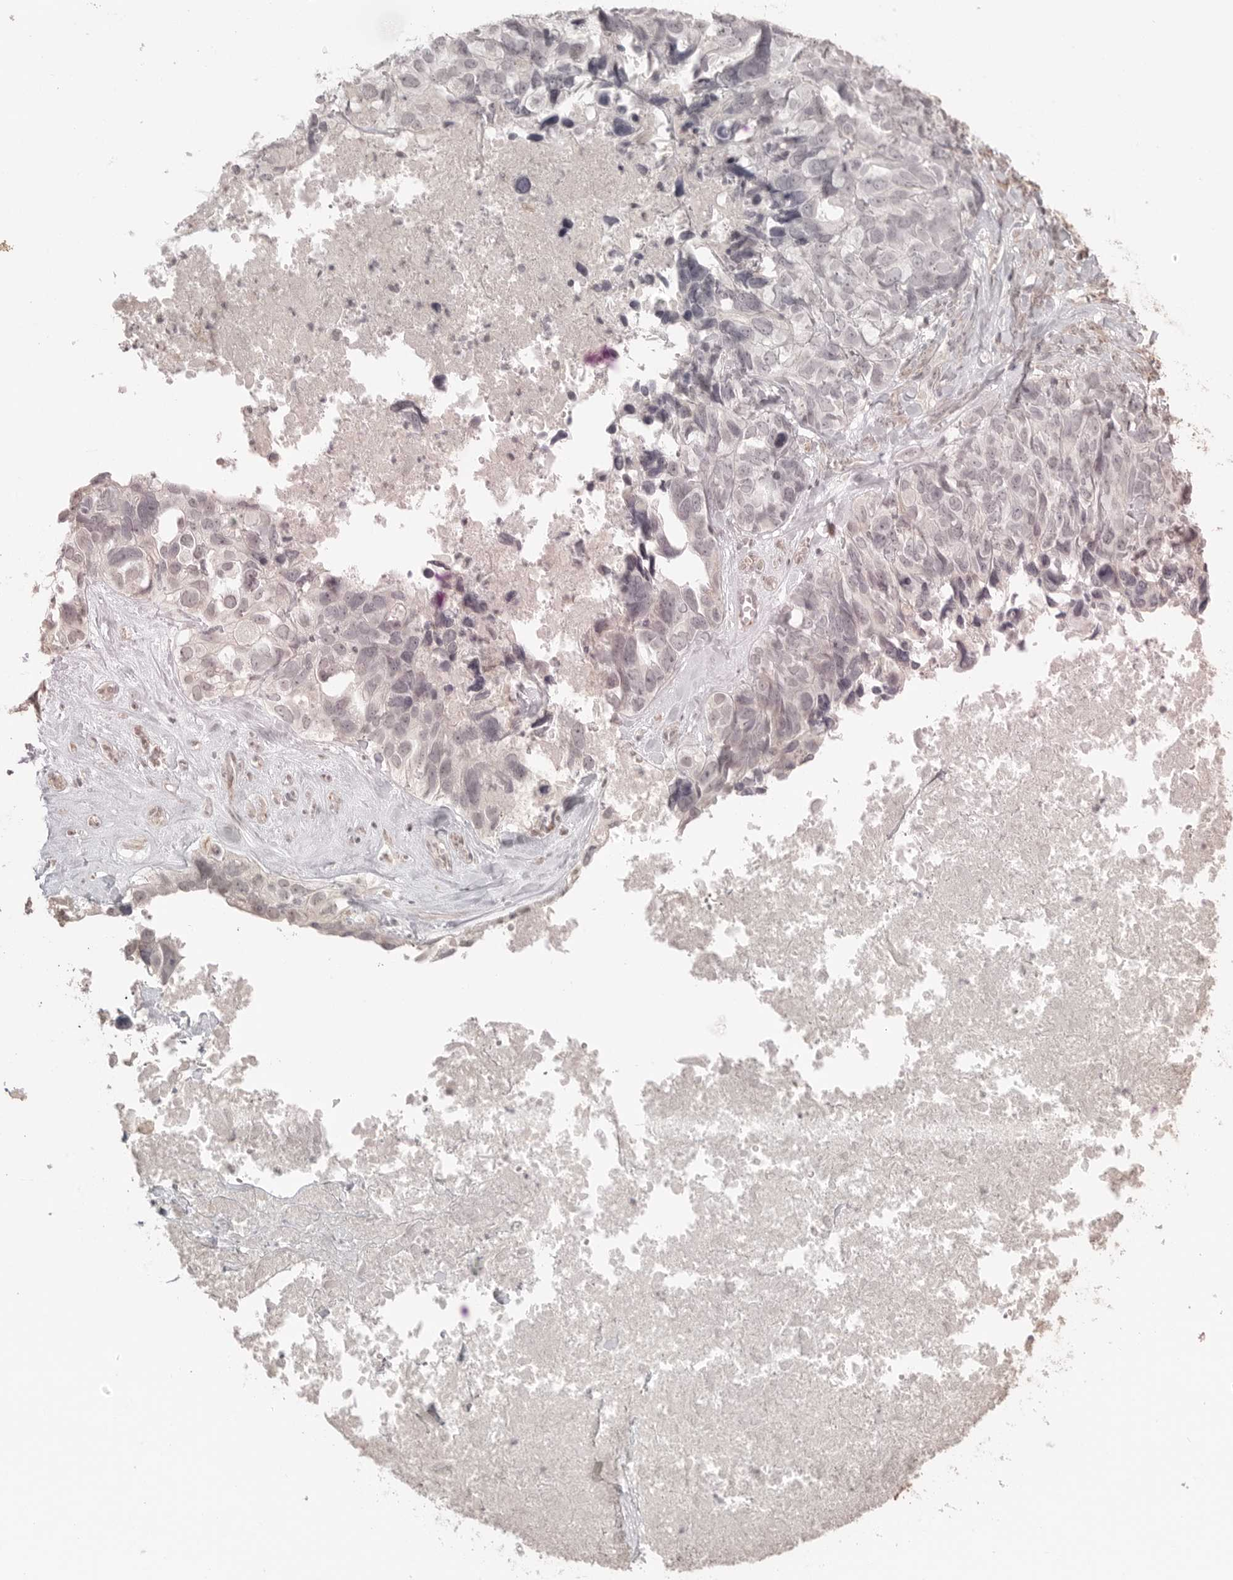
{"staining": {"intensity": "negative", "quantity": "none", "location": "none"}, "tissue": "ovarian cancer", "cell_type": "Tumor cells", "image_type": "cancer", "snomed": [{"axis": "morphology", "description": "Cystadenocarcinoma, serous, NOS"}, {"axis": "topography", "description": "Ovary"}], "caption": "A photomicrograph of ovarian cancer (serous cystadenocarcinoma) stained for a protein demonstrates no brown staining in tumor cells. The staining was performed using DAB to visualize the protein expression in brown, while the nuclei were stained in blue with hematoxylin (Magnification: 20x).", "gene": "SMG8", "patient": {"sex": "female", "age": 79}}